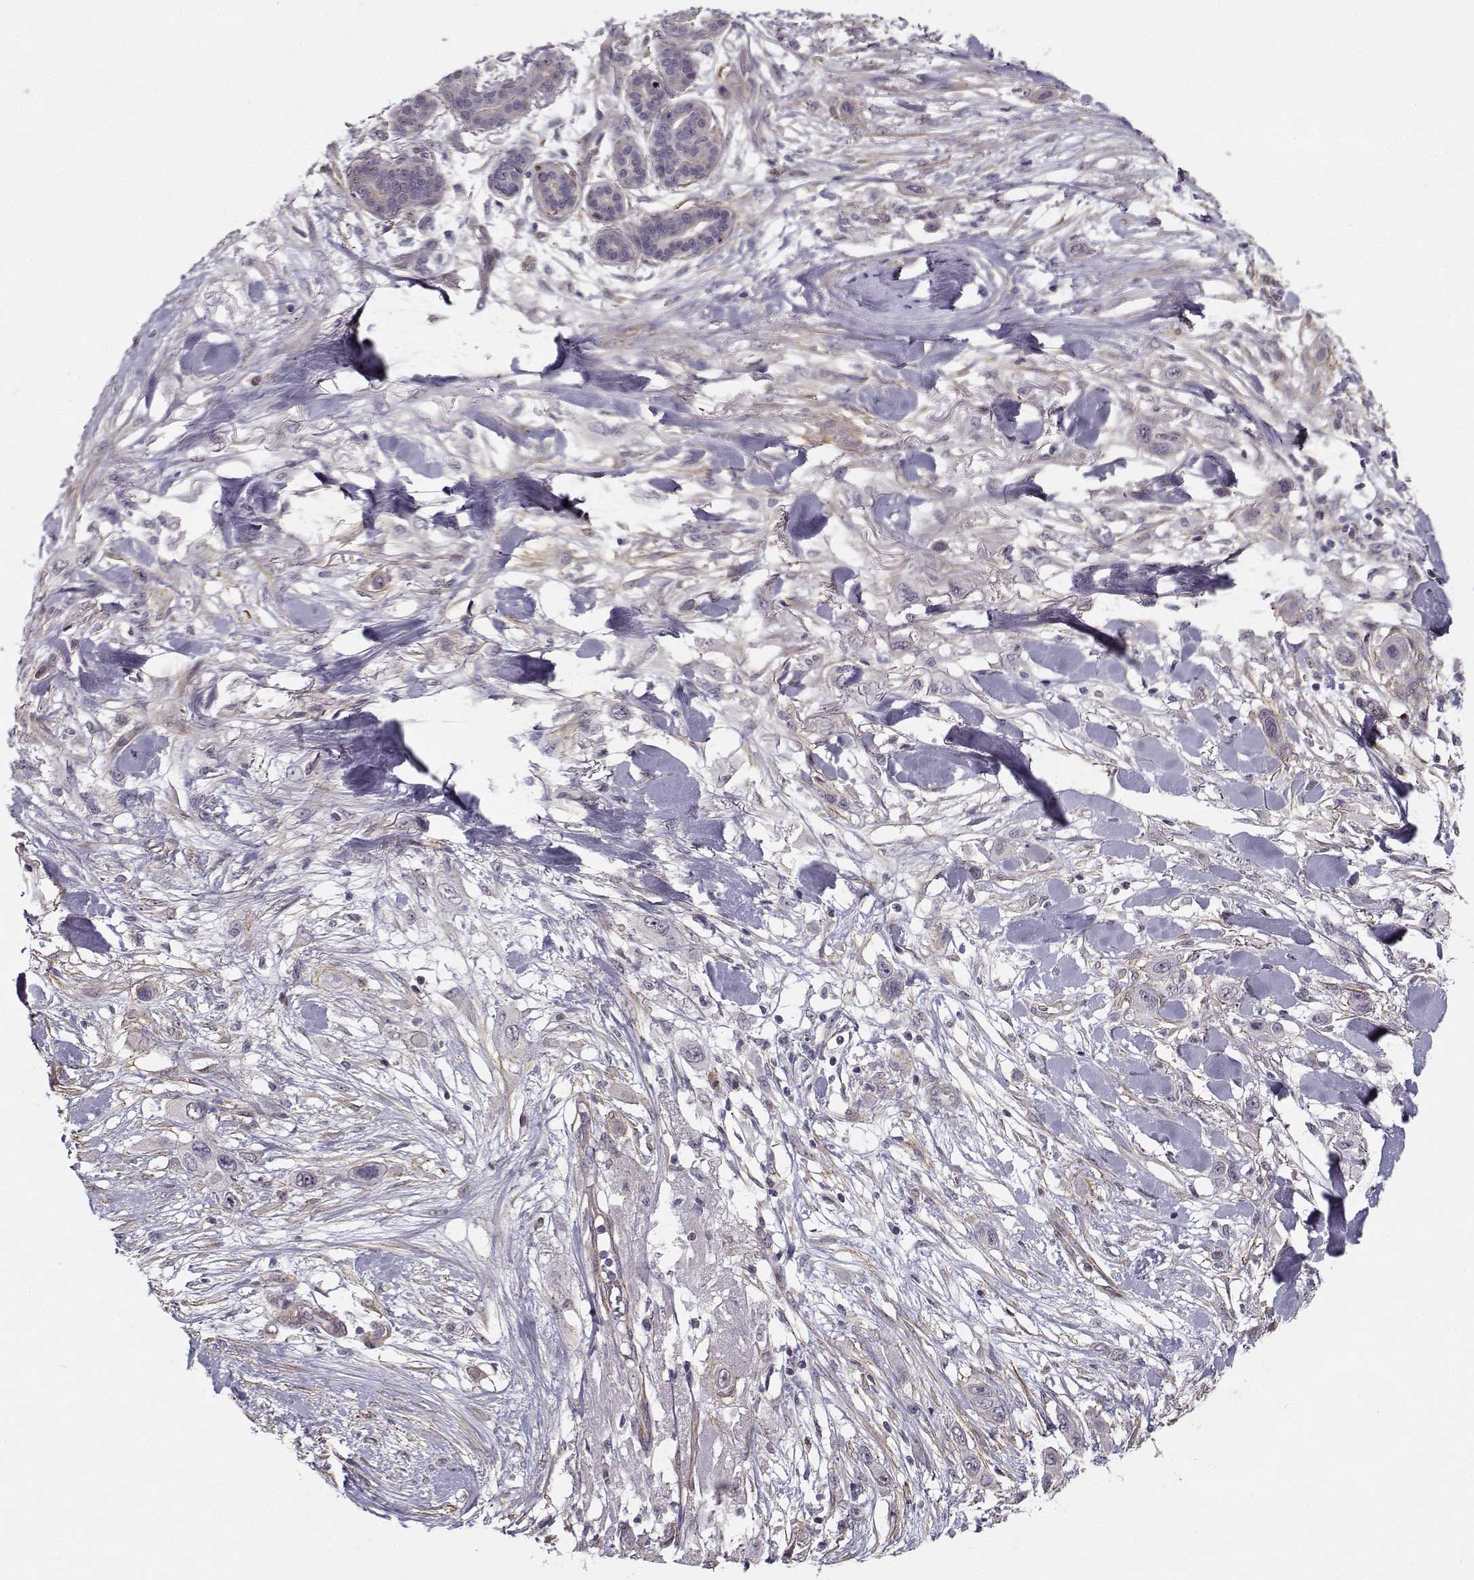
{"staining": {"intensity": "negative", "quantity": "none", "location": "none"}, "tissue": "skin cancer", "cell_type": "Tumor cells", "image_type": "cancer", "snomed": [{"axis": "morphology", "description": "Squamous cell carcinoma, NOS"}, {"axis": "topography", "description": "Skin"}], "caption": "IHC histopathology image of neoplastic tissue: skin cancer (squamous cell carcinoma) stained with DAB demonstrates no significant protein staining in tumor cells.", "gene": "RGS9BP", "patient": {"sex": "male", "age": 79}}